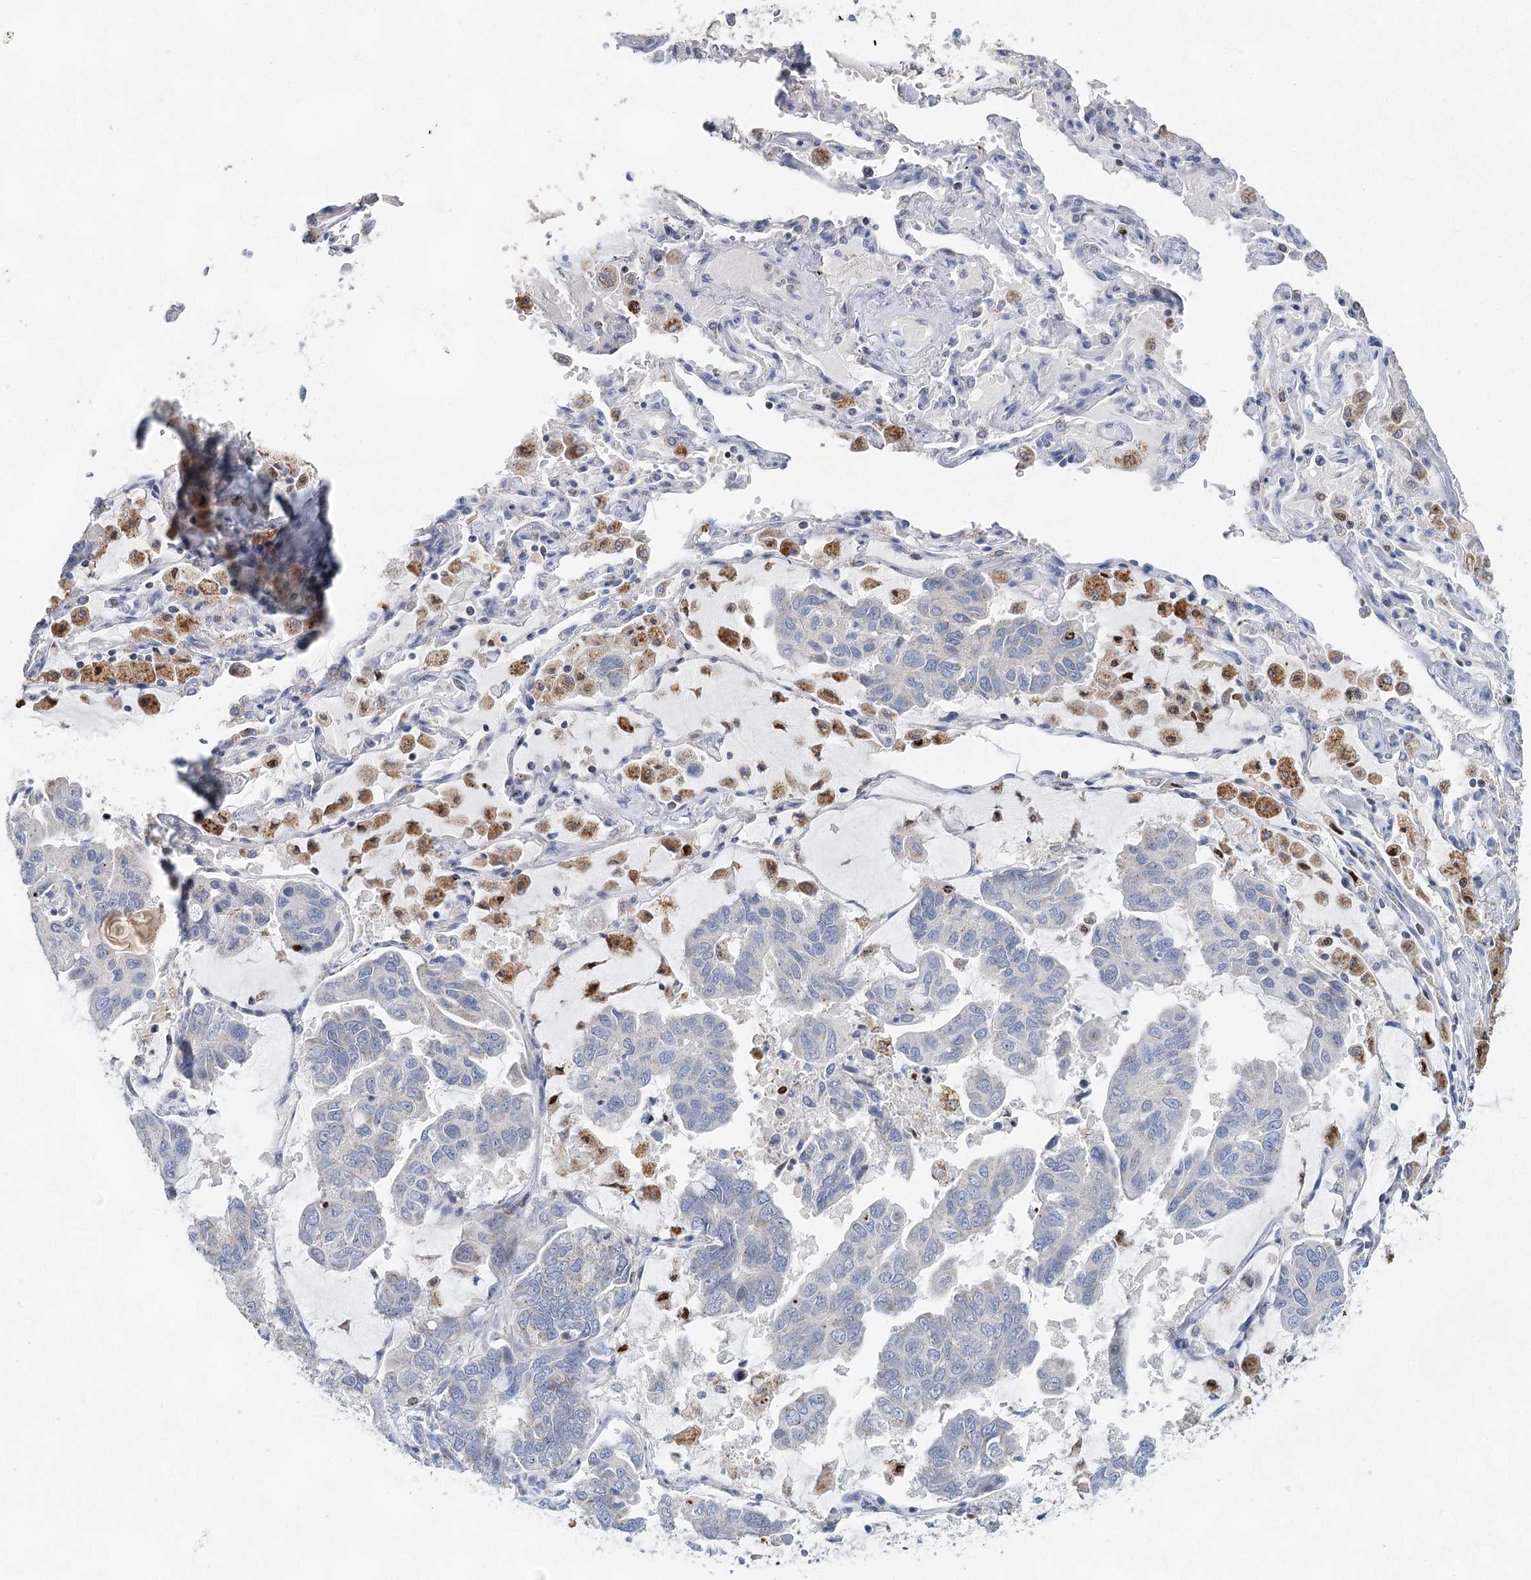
{"staining": {"intensity": "negative", "quantity": "none", "location": "none"}, "tissue": "lung cancer", "cell_type": "Tumor cells", "image_type": "cancer", "snomed": [{"axis": "morphology", "description": "Adenocarcinoma, NOS"}, {"axis": "topography", "description": "Lung"}], "caption": "Lung cancer (adenocarcinoma) was stained to show a protein in brown. There is no significant positivity in tumor cells.", "gene": "XPO6", "patient": {"sex": "male", "age": 64}}